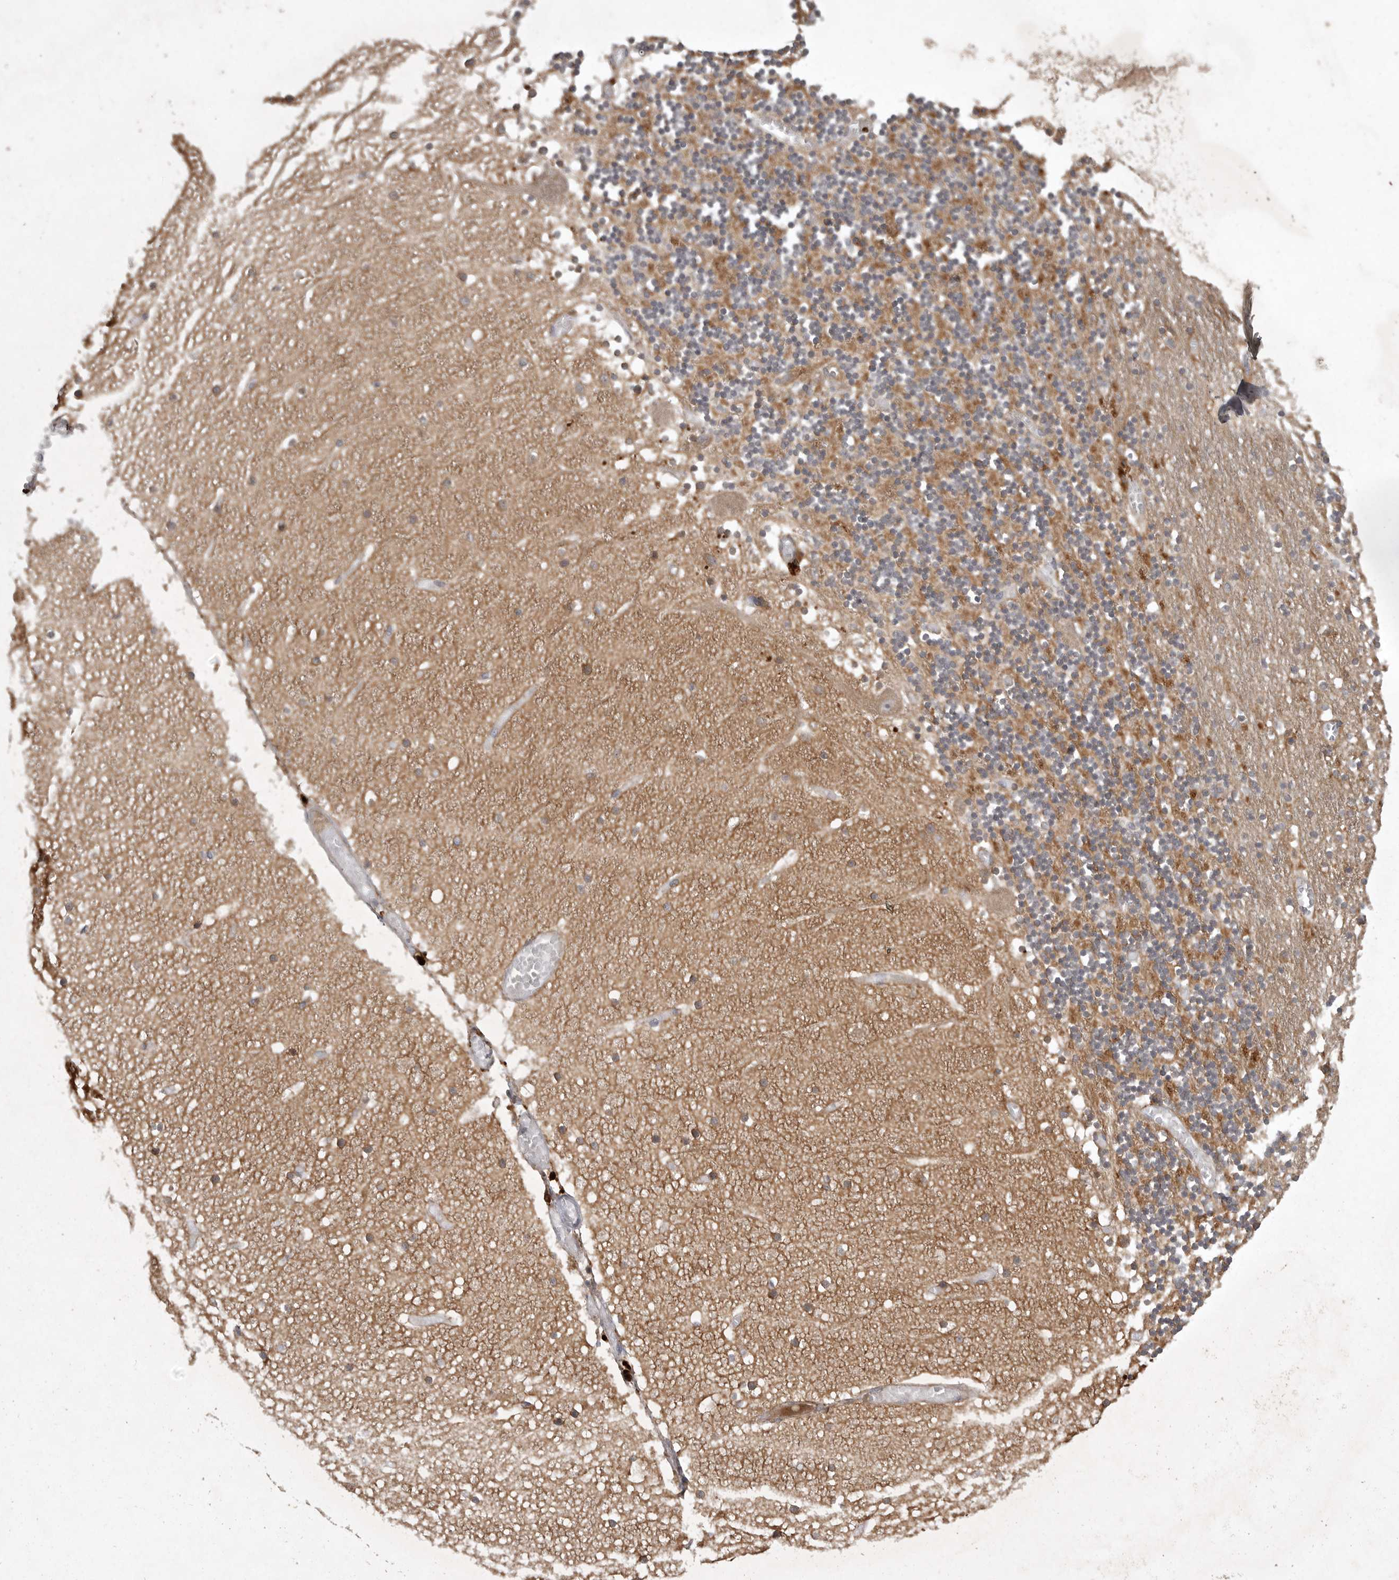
{"staining": {"intensity": "moderate", "quantity": "25%-75%", "location": "cytoplasmic/membranous"}, "tissue": "cerebellum", "cell_type": "Cells in granular layer", "image_type": "normal", "snomed": [{"axis": "morphology", "description": "Normal tissue, NOS"}, {"axis": "topography", "description": "Cerebellum"}], "caption": "DAB immunohistochemical staining of normal cerebellum exhibits moderate cytoplasmic/membranous protein expression in approximately 25%-75% of cells in granular layer.", "gene": "GPR31", "patient": {"sex": "female", "age": 28}}